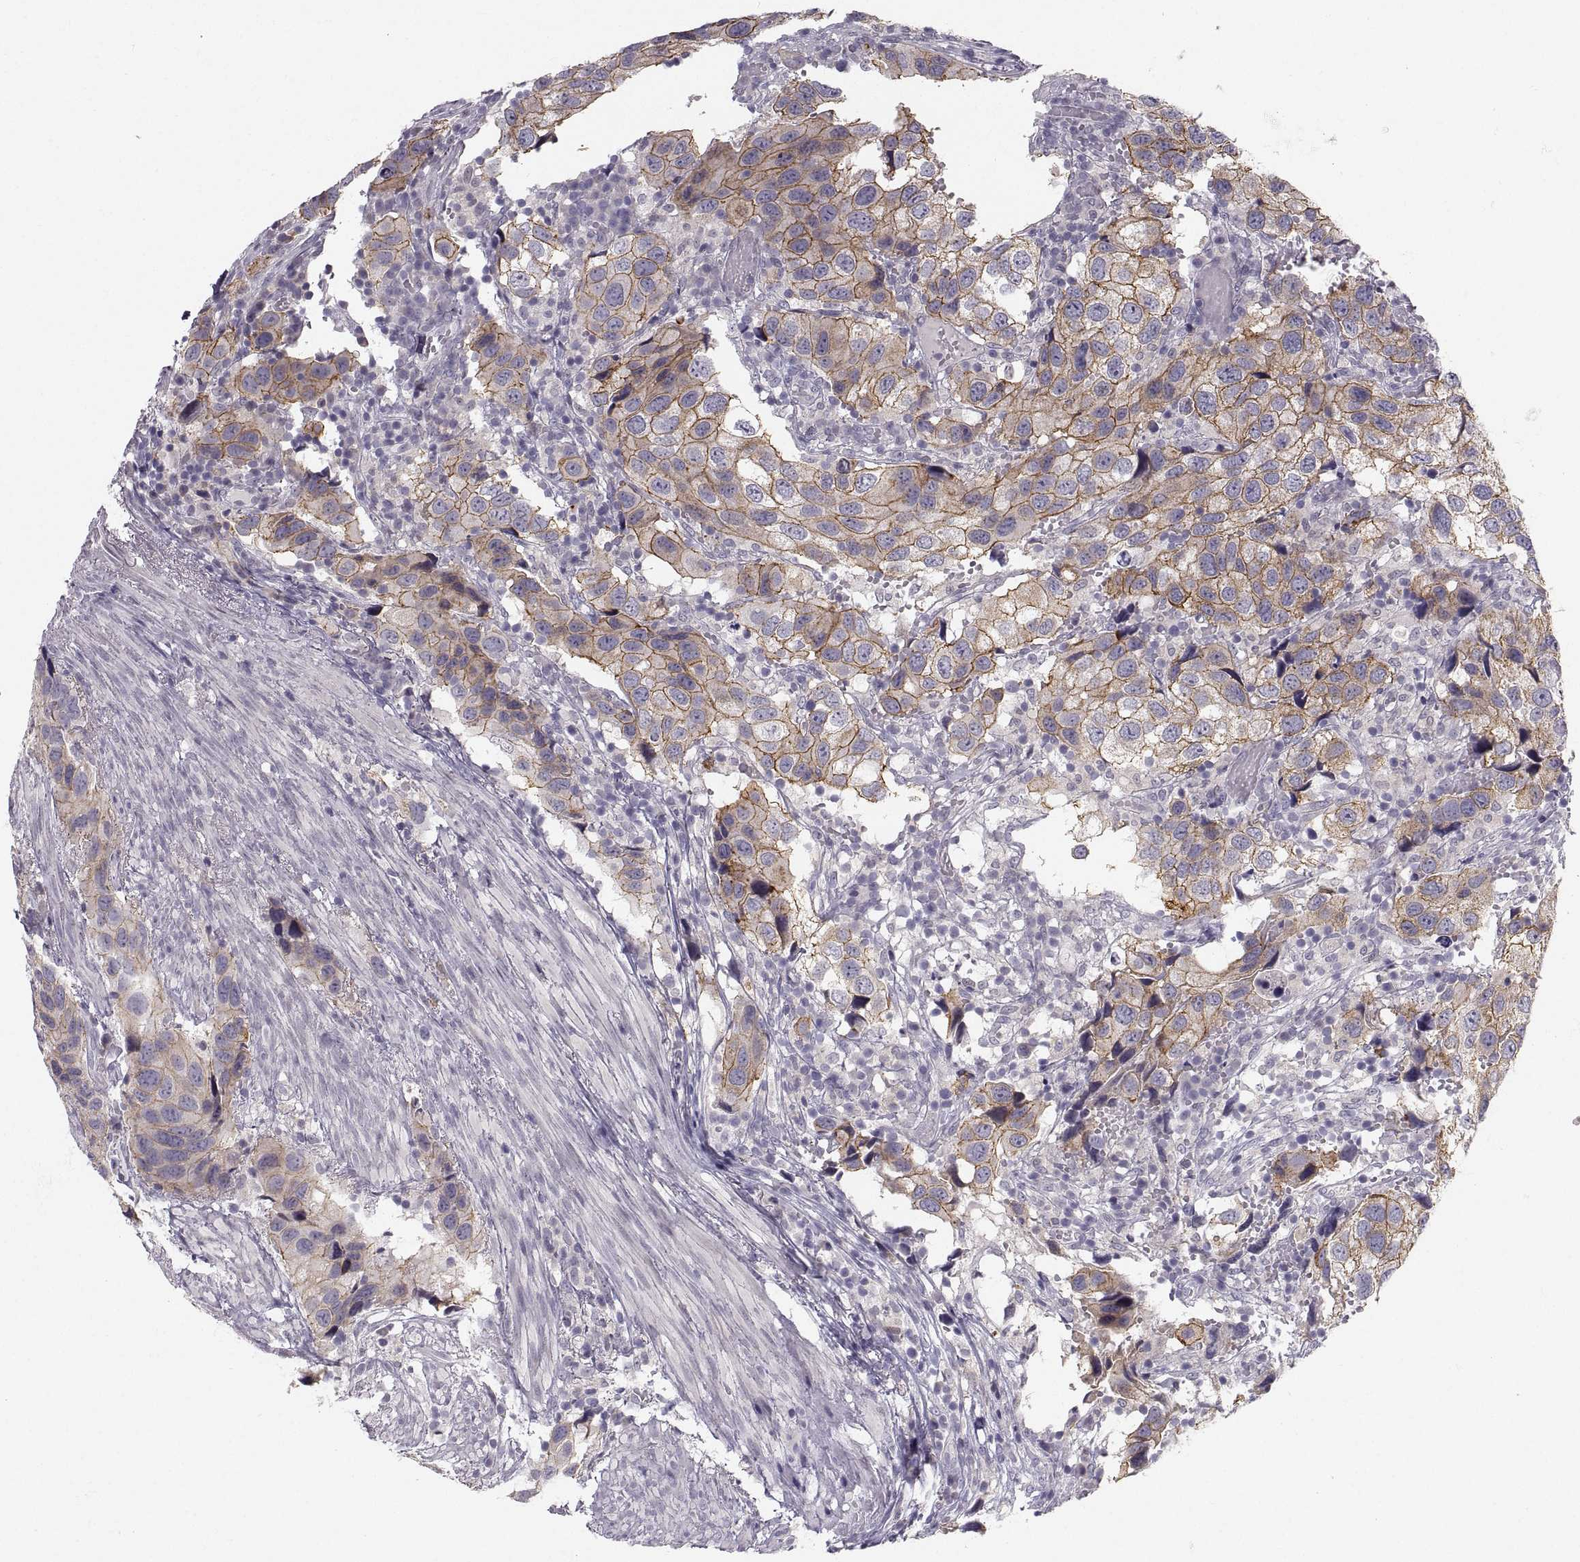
{"staining": {"intensity": "strong", "quantity": ">75%", "location": "cytoplasmic/membranous"}, "tissue": "urothelial cancer", "cell_type": "Tumor cells", "image_type": "cancer", "snomed": [{"axis": "morphology", "description": "Urothelial carcinoma, High grade"}, {"axis": "topography", "description": "Urinary bladder"}], "caption": "A high amount of strong cytoplasmic/membranous staining is seen in about >75% of tumor cells in urothelial cancer tissue.", "gene": "ZNF185", "patient": {"sex": "male", "age": 79}}